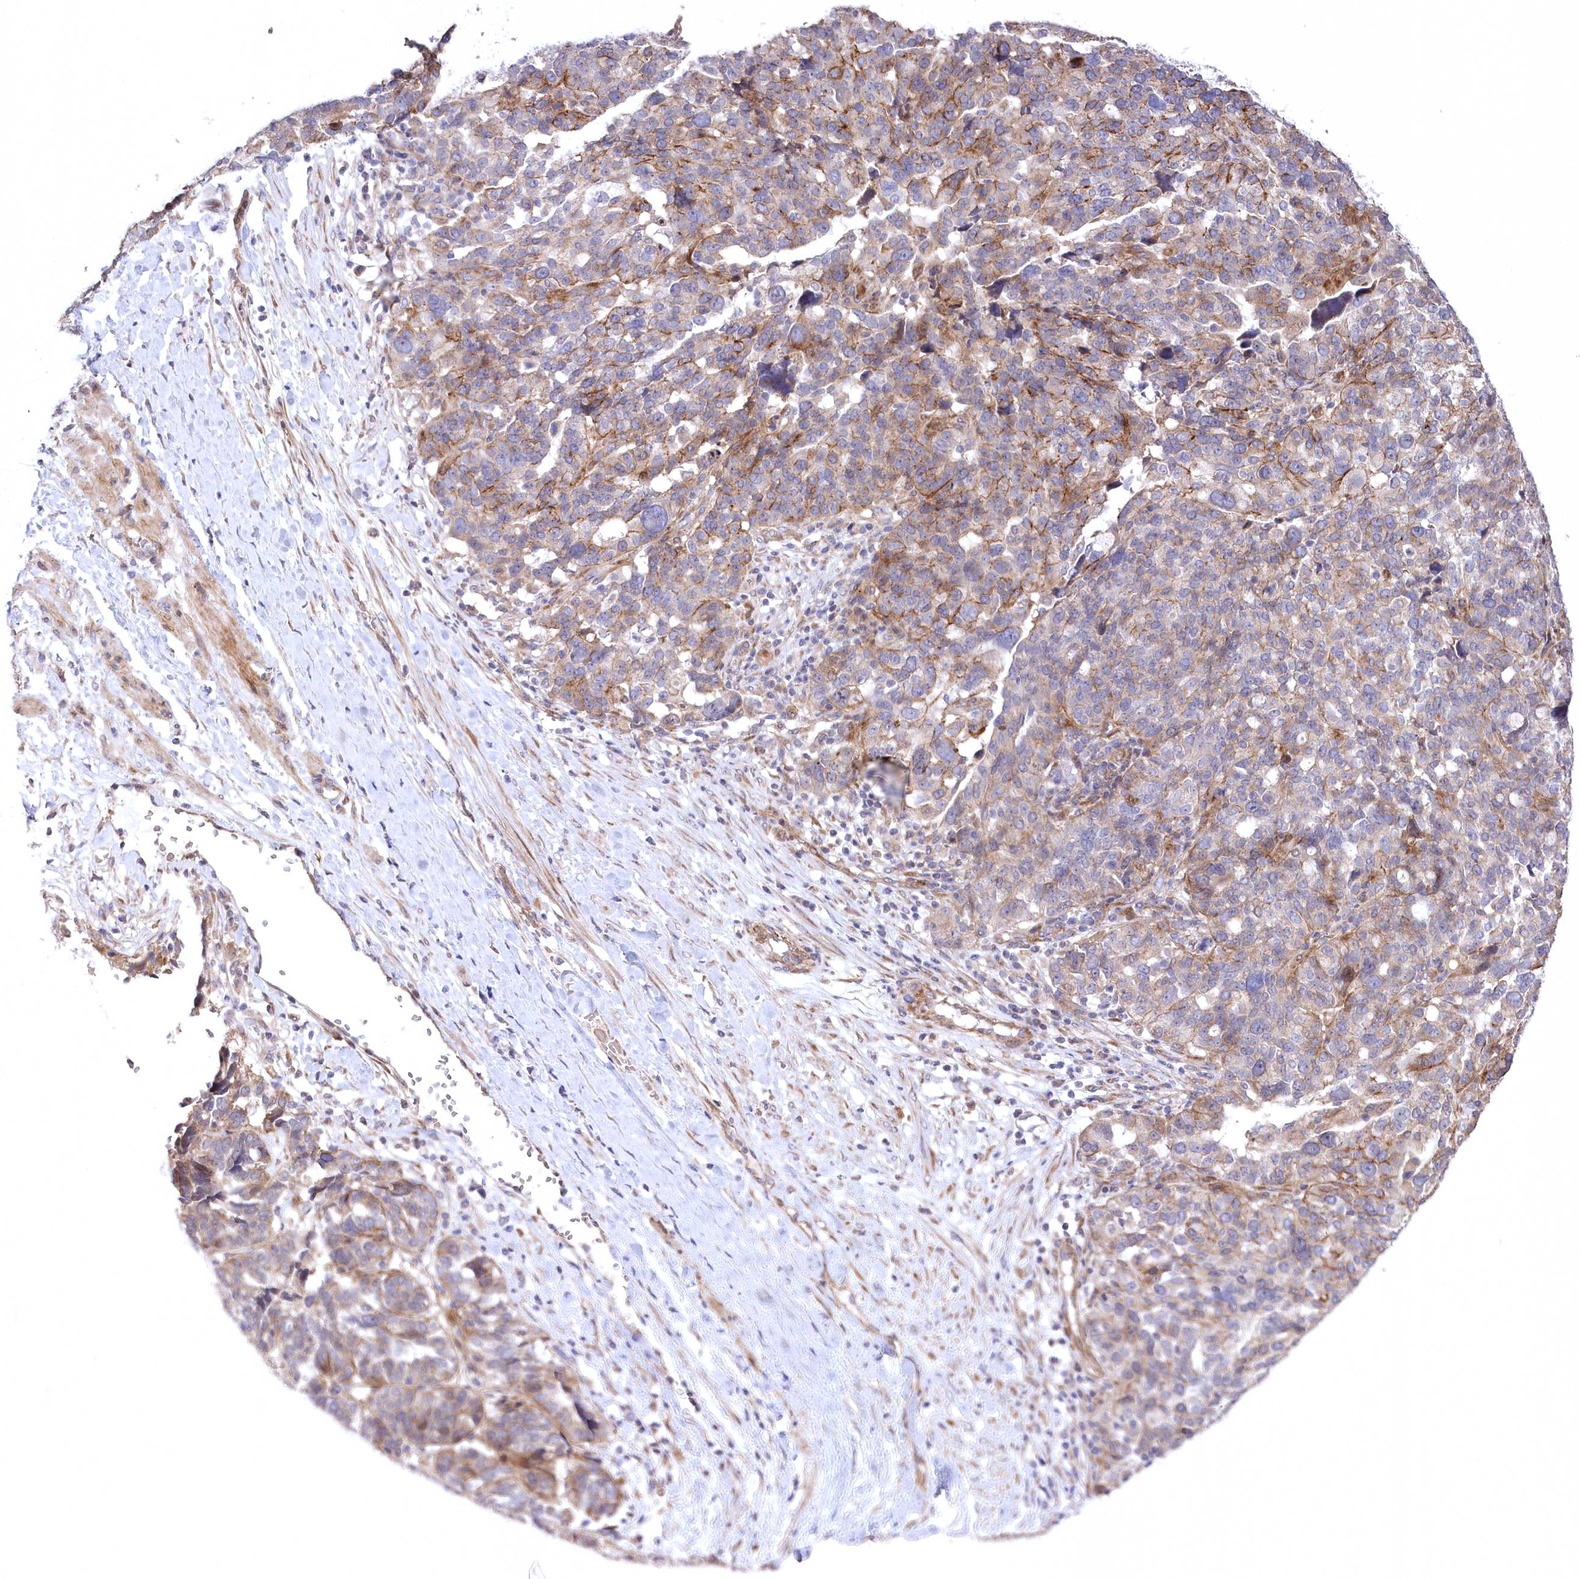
{"staining": {"intensity": "moderate", "quantity": "25%-75%", "location": "cytoplasmic/membranous"}, "tissue": "ovarian cancer", "cell_type": "Tumor cells", "image_type": "cancer", "snomed": [{"axis": "morphology", "description": "Cystadenocarcinoma, serous, NOS"}, {"axis": "topography", "description": "Ovary"}], "caption": "Immunohistochemical staining of human ovarian cancer (serous cystadenocarcinoma) shows medium levels of moderate cytoplasmic/membranous expression in approximately 25%-75% of tumor cells.", "gene": "TRUB1", "patient": {"sex": "female", "age": 59}}